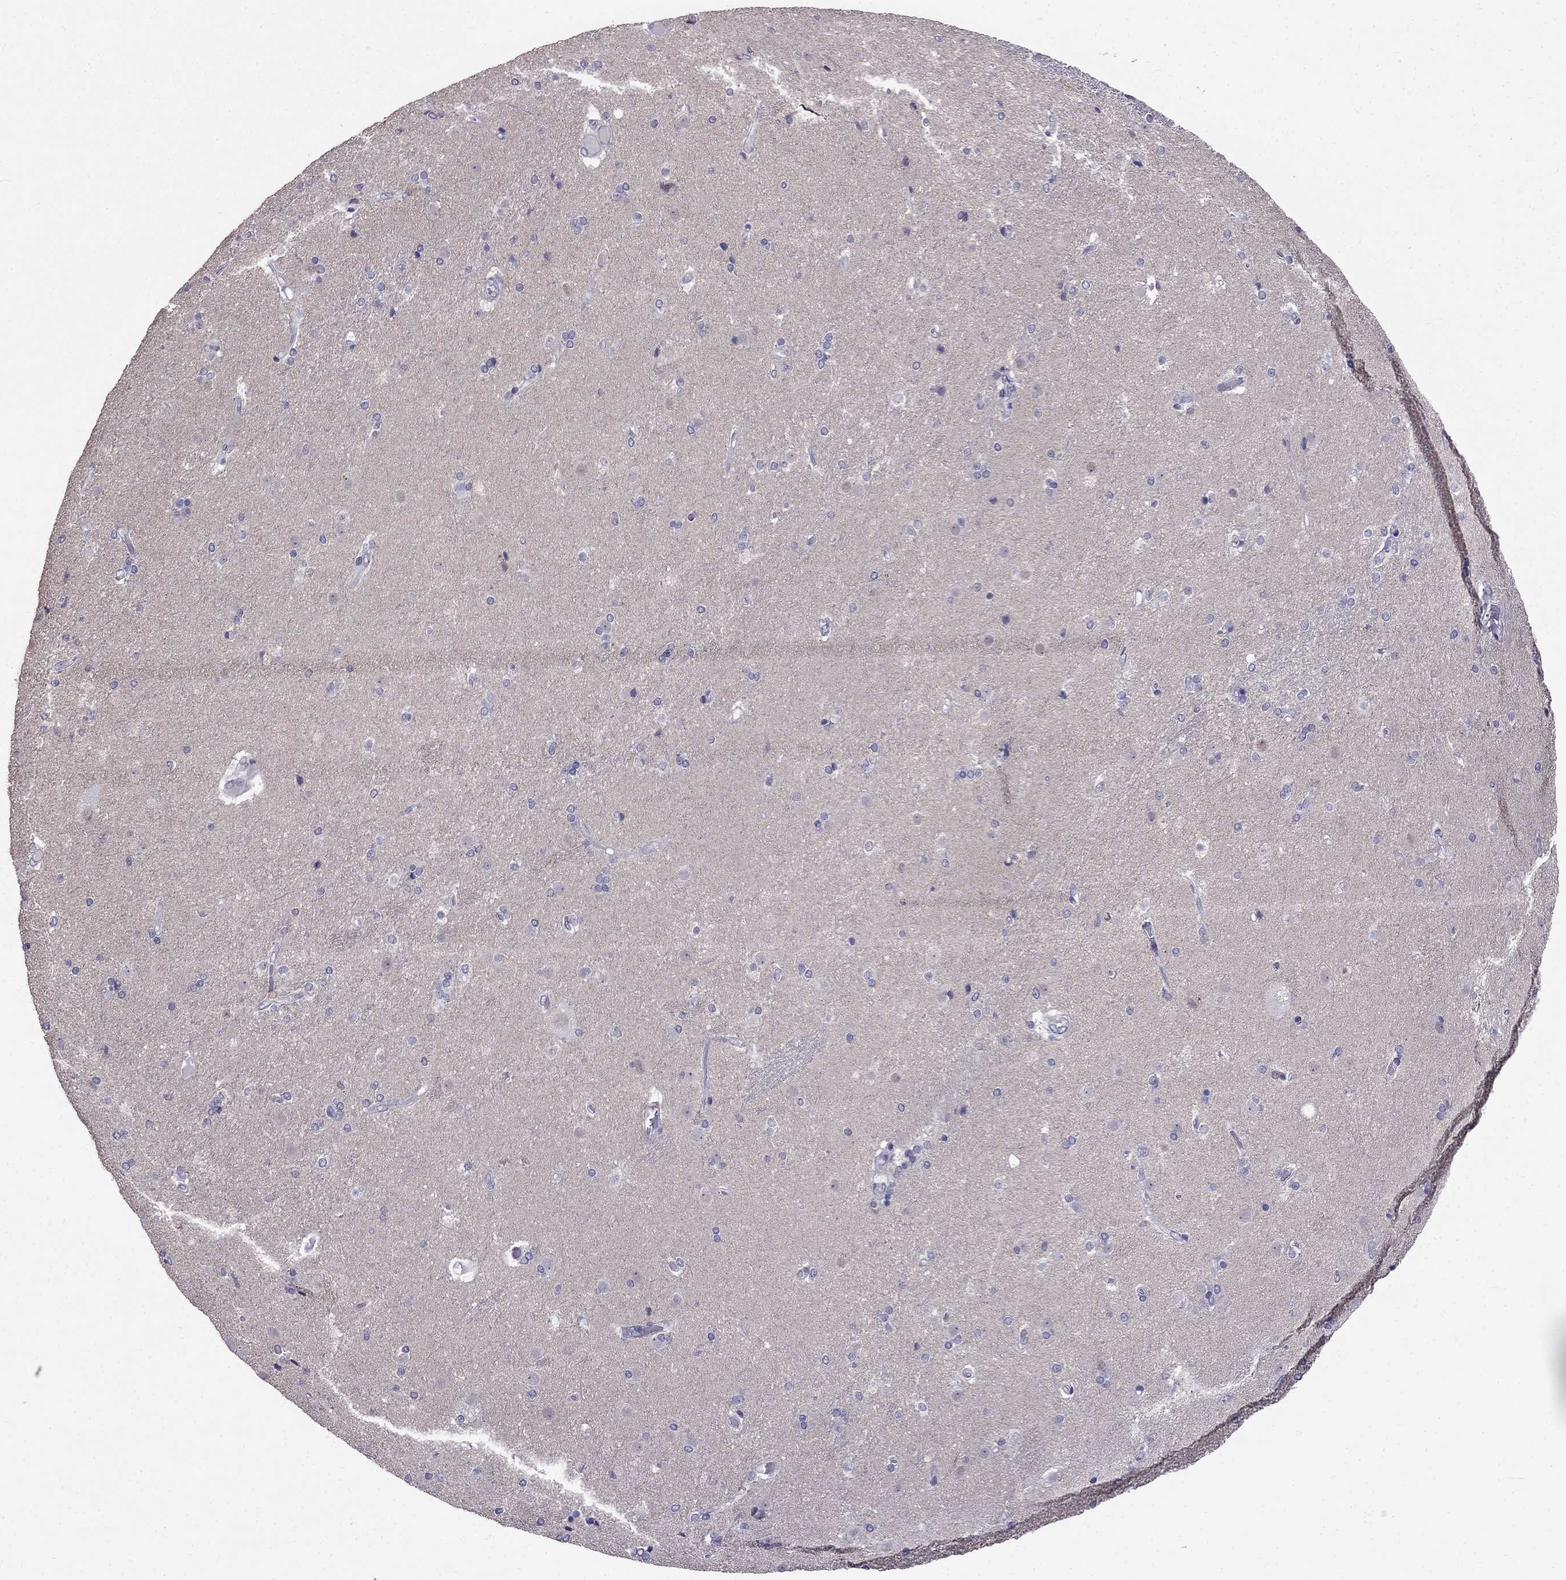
{"staining": {"intensity": "negative", "quantity": "none", "location": "none"}, "tissue": "caudate", "cell_type": "Glial cells", "image_type": "normal", "snomed": [{"axis": "morphology", "description": "Normal tissue, NOS"}, {"axis": "topography", "description": "Lateral ventricle wall"}], "caption": "DAB immunohistochemical staining of normal caudate shows no significant positivity in glial cells.", "gene": "AQP9", "patient": {"sex": "male", "age": 54}}